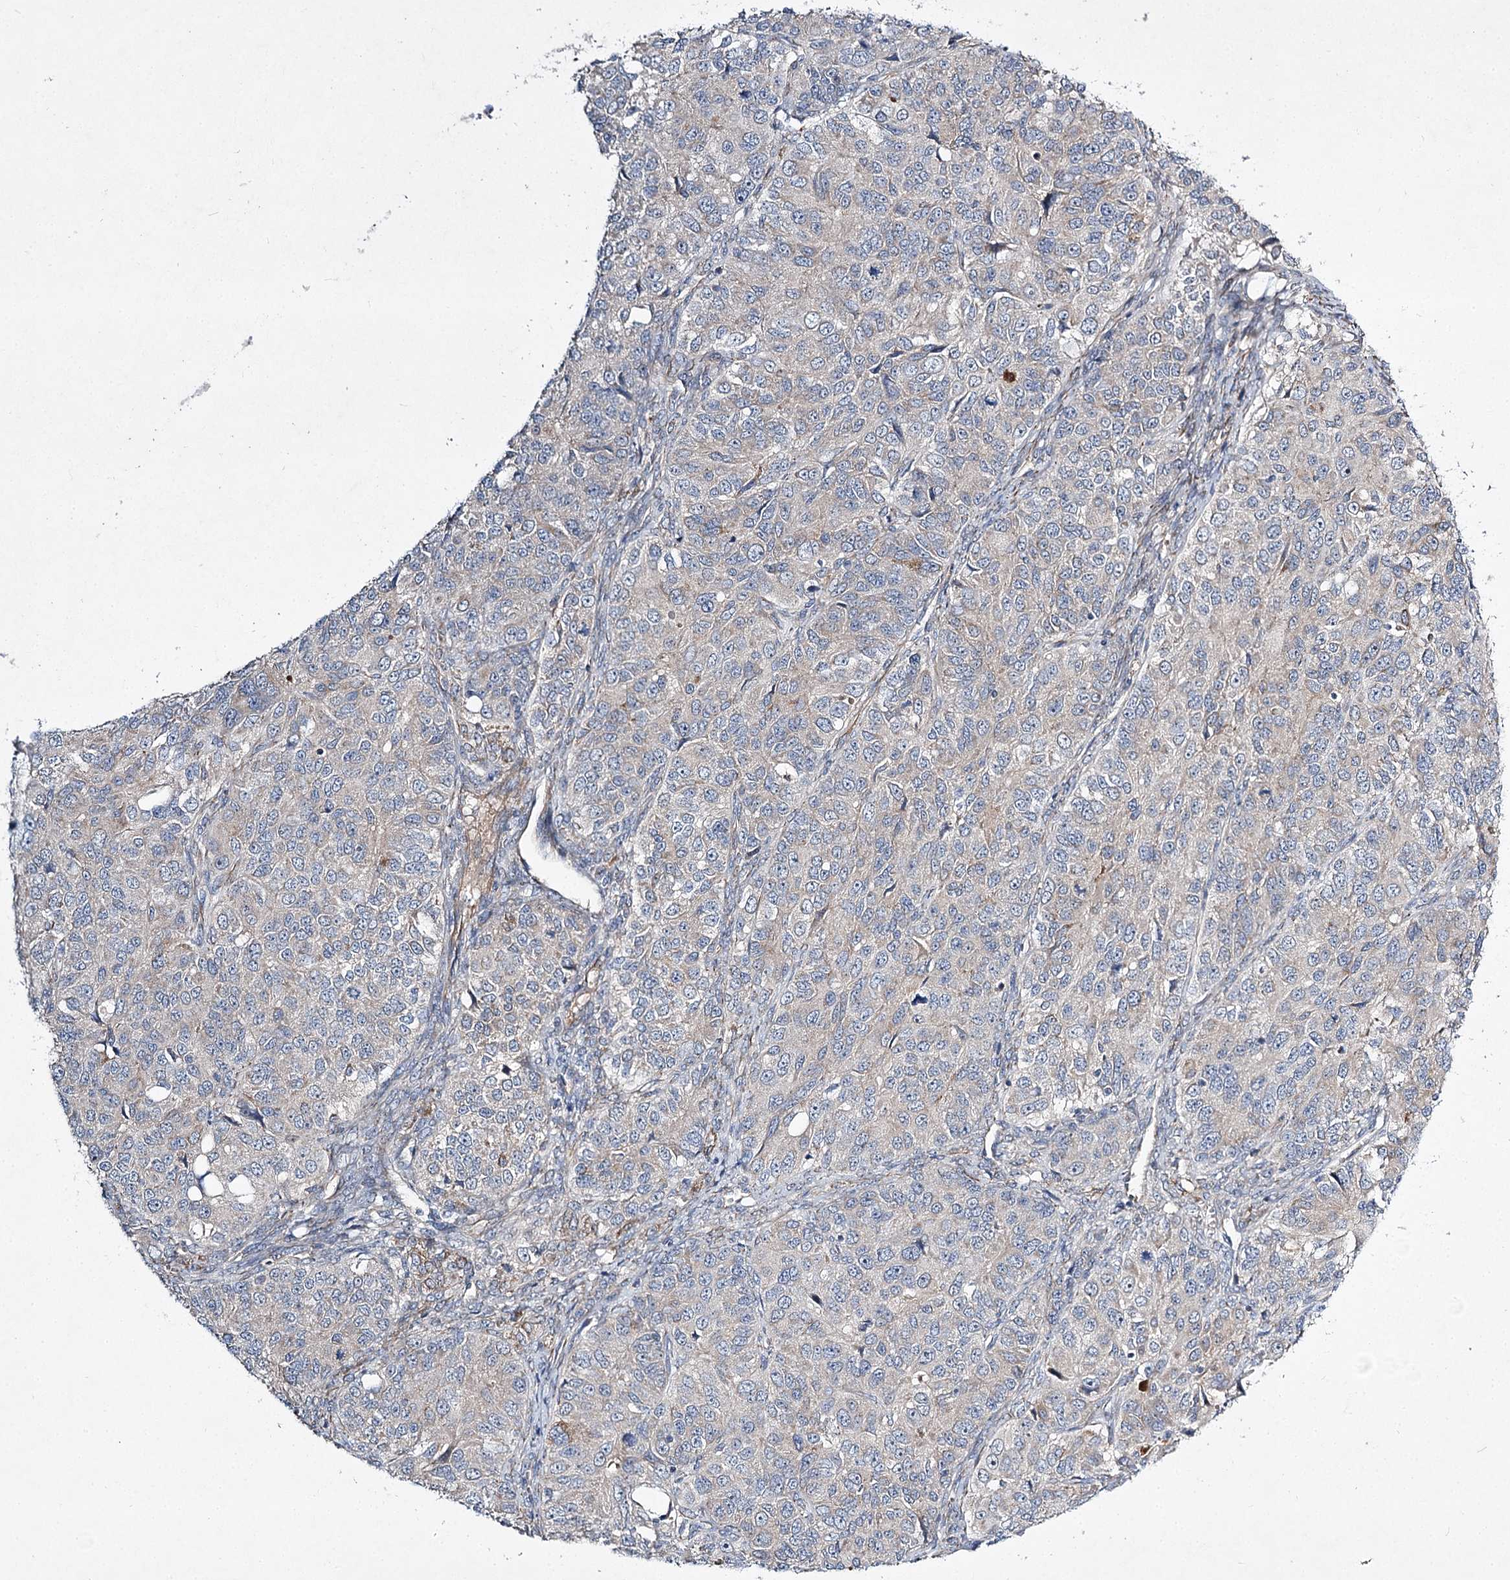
{"staining": {"intensity": "negative", "quantity": "none", "location": "none"}, "tissue": "ovarian cancer", "cell_type": "Tumor cells", "image_type": "cancer", "snomed": [{"axis": "morphology", "description": "Carcinoma, endometroid"}, {"axis": "topography", "description": "Ovary"}], "caption": "DAB immunohistochemical staining of human ovarian endometroid carcinoma shows no significant expression in tumor cells. Nuclei are stained in blue.", "gene": "KIAA0825", "patient": {"sex": "female", "age": 51}}